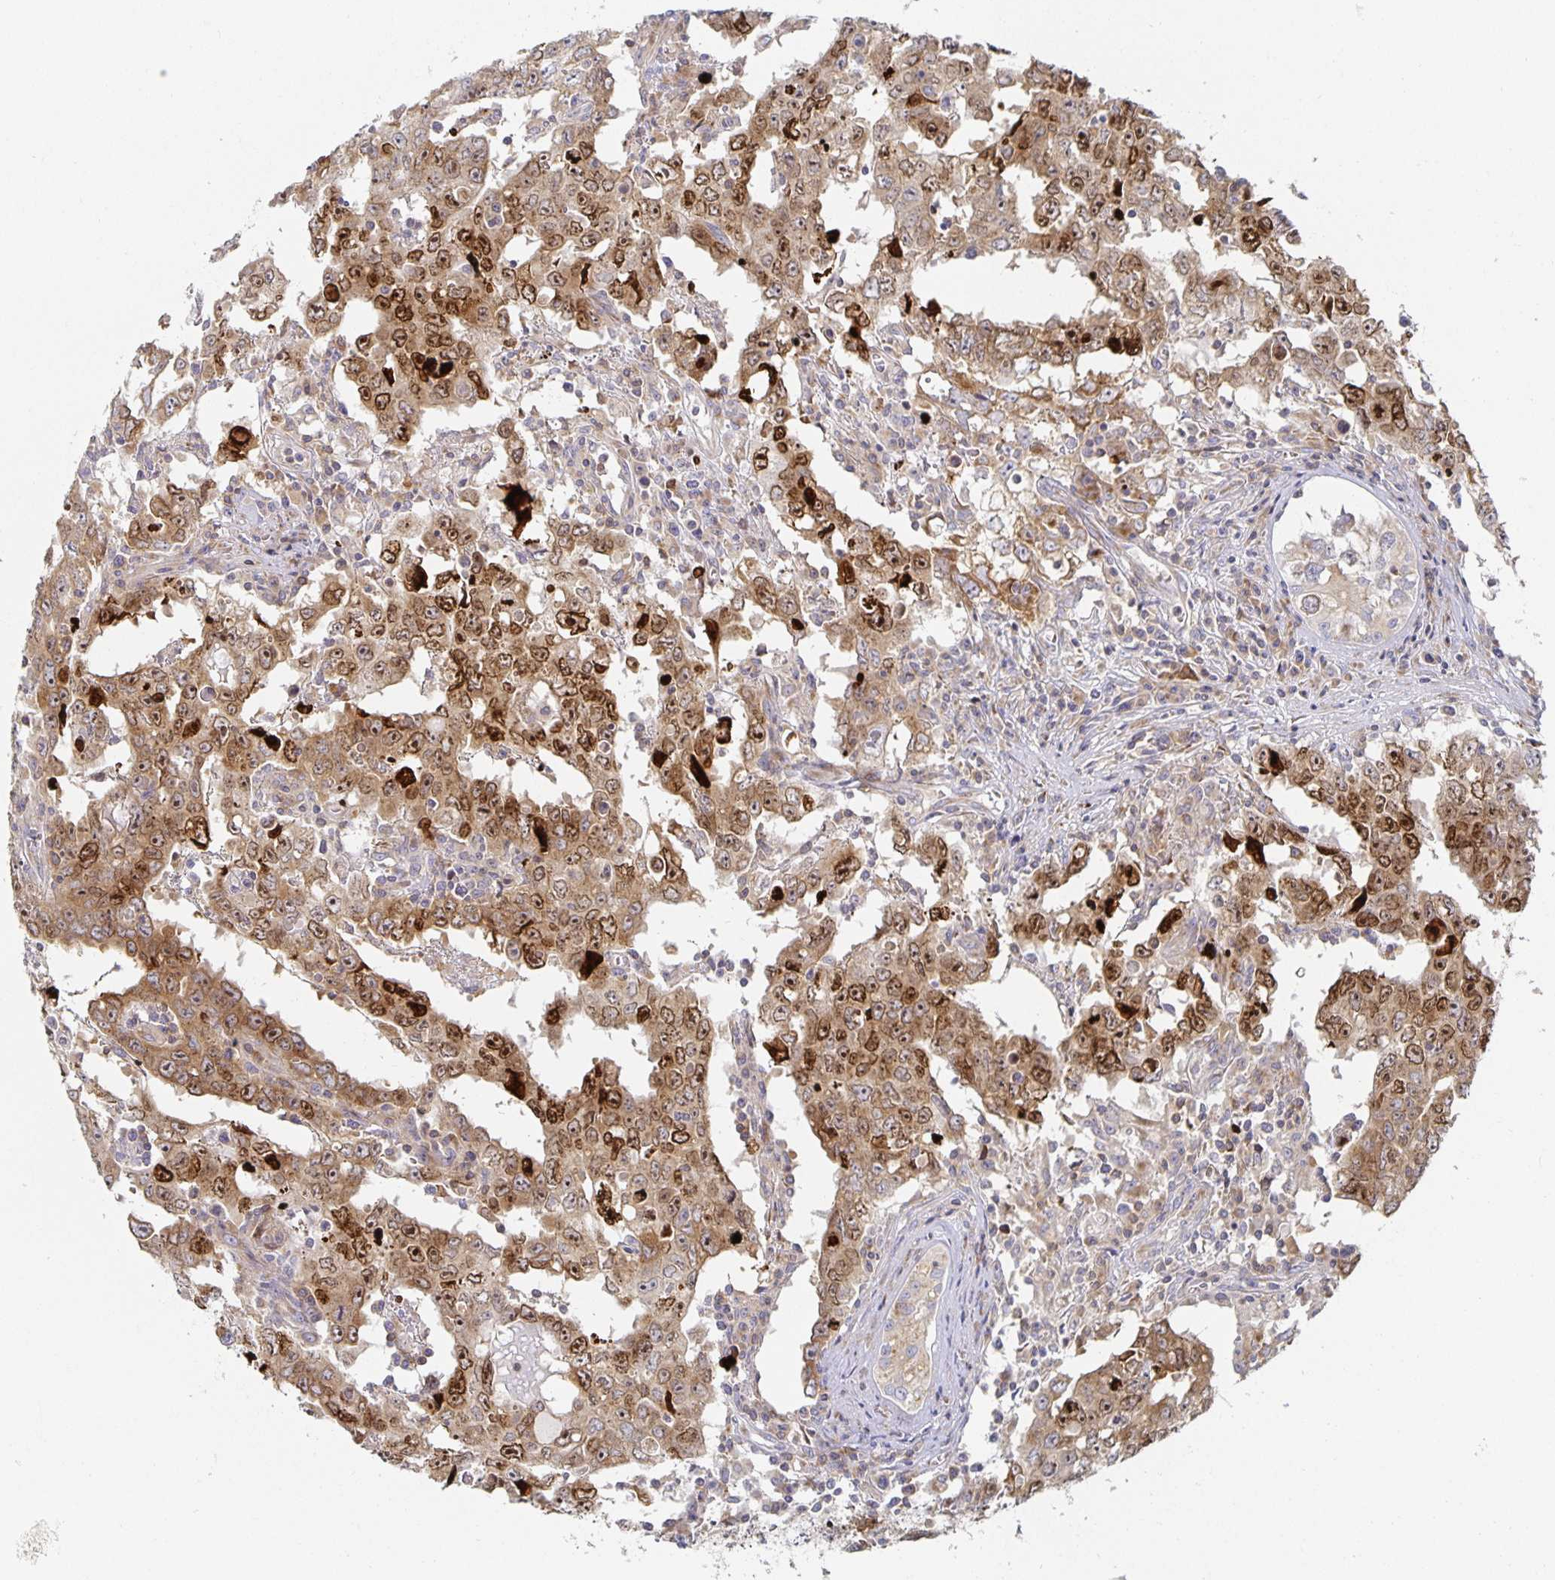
{"staining": {"intensity": "moderate", "quantity": ">75%", "location": "cytoplasmic/membranous,nuclear"}, "tissue": "testis cancer", "cell_type": "Tumor cells", "image_type": "cancer", "snomed": [{"axis": "morphology", "description": "Carcinoma, Embryonal, NOS"}, {"axis": "topography", "description": "Testis"}], "caption": "Immunohistochemistry of human testis cancer reveals medium levels of moderate cytoplasmic/membranous and nuclear expression in about >75% of tumor cells.", "gene": "NOMO1", "patient": {"sex": "male", "age": 22}}